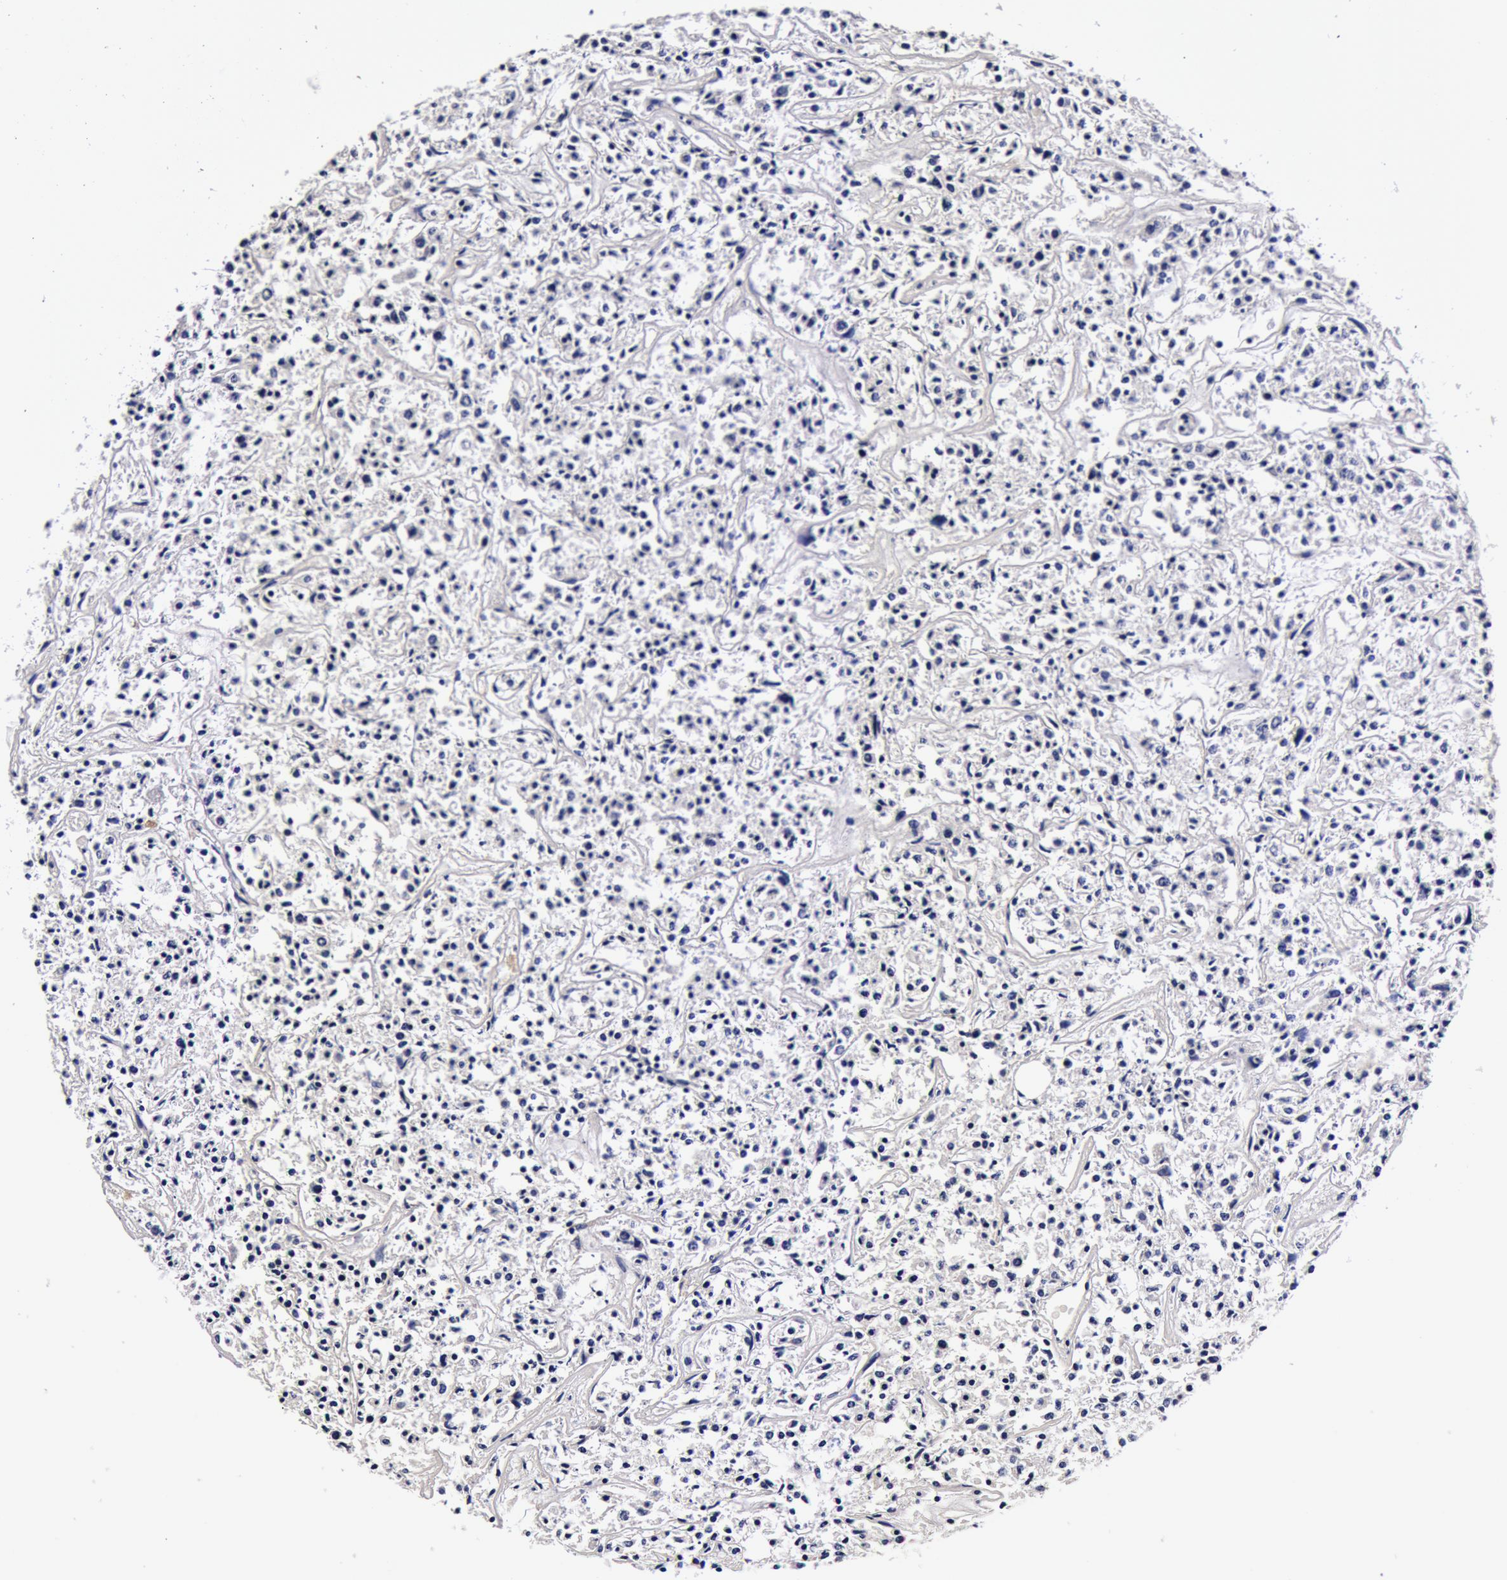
{"staining": {"intensity": "negative", "quantity": "none", "location": "none"}, "tissue": "lymphoma", "cell_type": "Tumor cells", "image_type": "cancer", "snomed": [{"axis": "morphology", "description": "Malignant lymphoma, non-Hodgkin's type, Low grade"}, {"axis": "topography", "description": "Small intestine"}], "caption": "The micrograph exhibits no staining of tumor cells in lymphoma.", "gene": "CCDC22", "patient": {"sex": "female", "age": 59}}